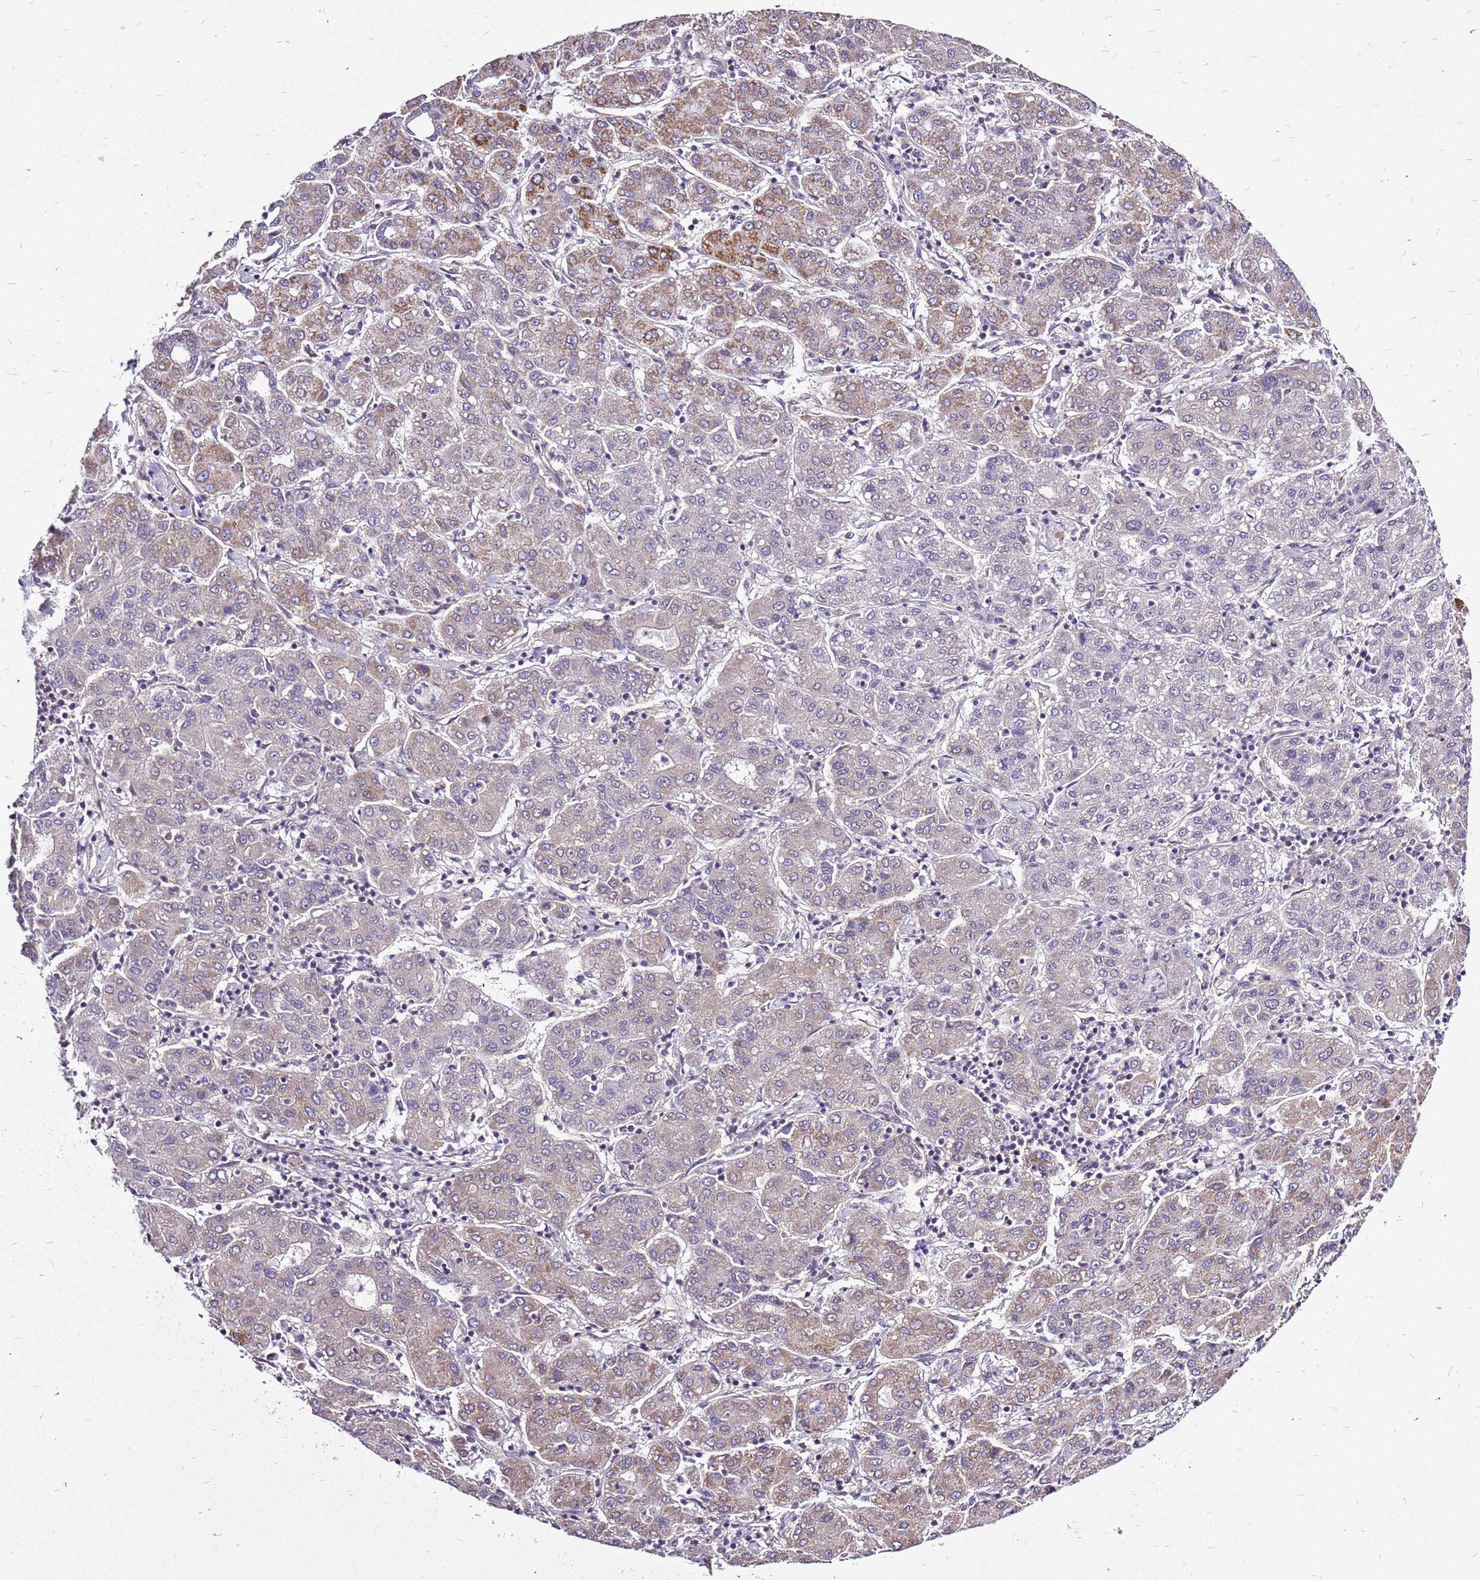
{"staining": {"intensity": "moderate", "quantity": "25%-75%", "location": "cytoplasmic/membranous"}, "tissue": "liver cancer", "cell_type": "Tumor cells", "image_type": "cancer", "snomed": [{"axis": "morphology", "description": "Carcinoma, Hepatocellular, NOS"}, {"axis": "topography", "description": "Liver"}], "caption": "Protein expression analysis of human liver cancer reveals moderate cytoplasmic/membranous expression in approximately 25%-75% of tumor cells. The staining was performed using DAB (3,3'-diaminobenzidine) to visualize the protein expression in brown, while the nuclei were stained in blue with hematoxylin (Magnification: 20x).", "gene": "CCDC166", "patient": {"sex": "male", "age": 65}}